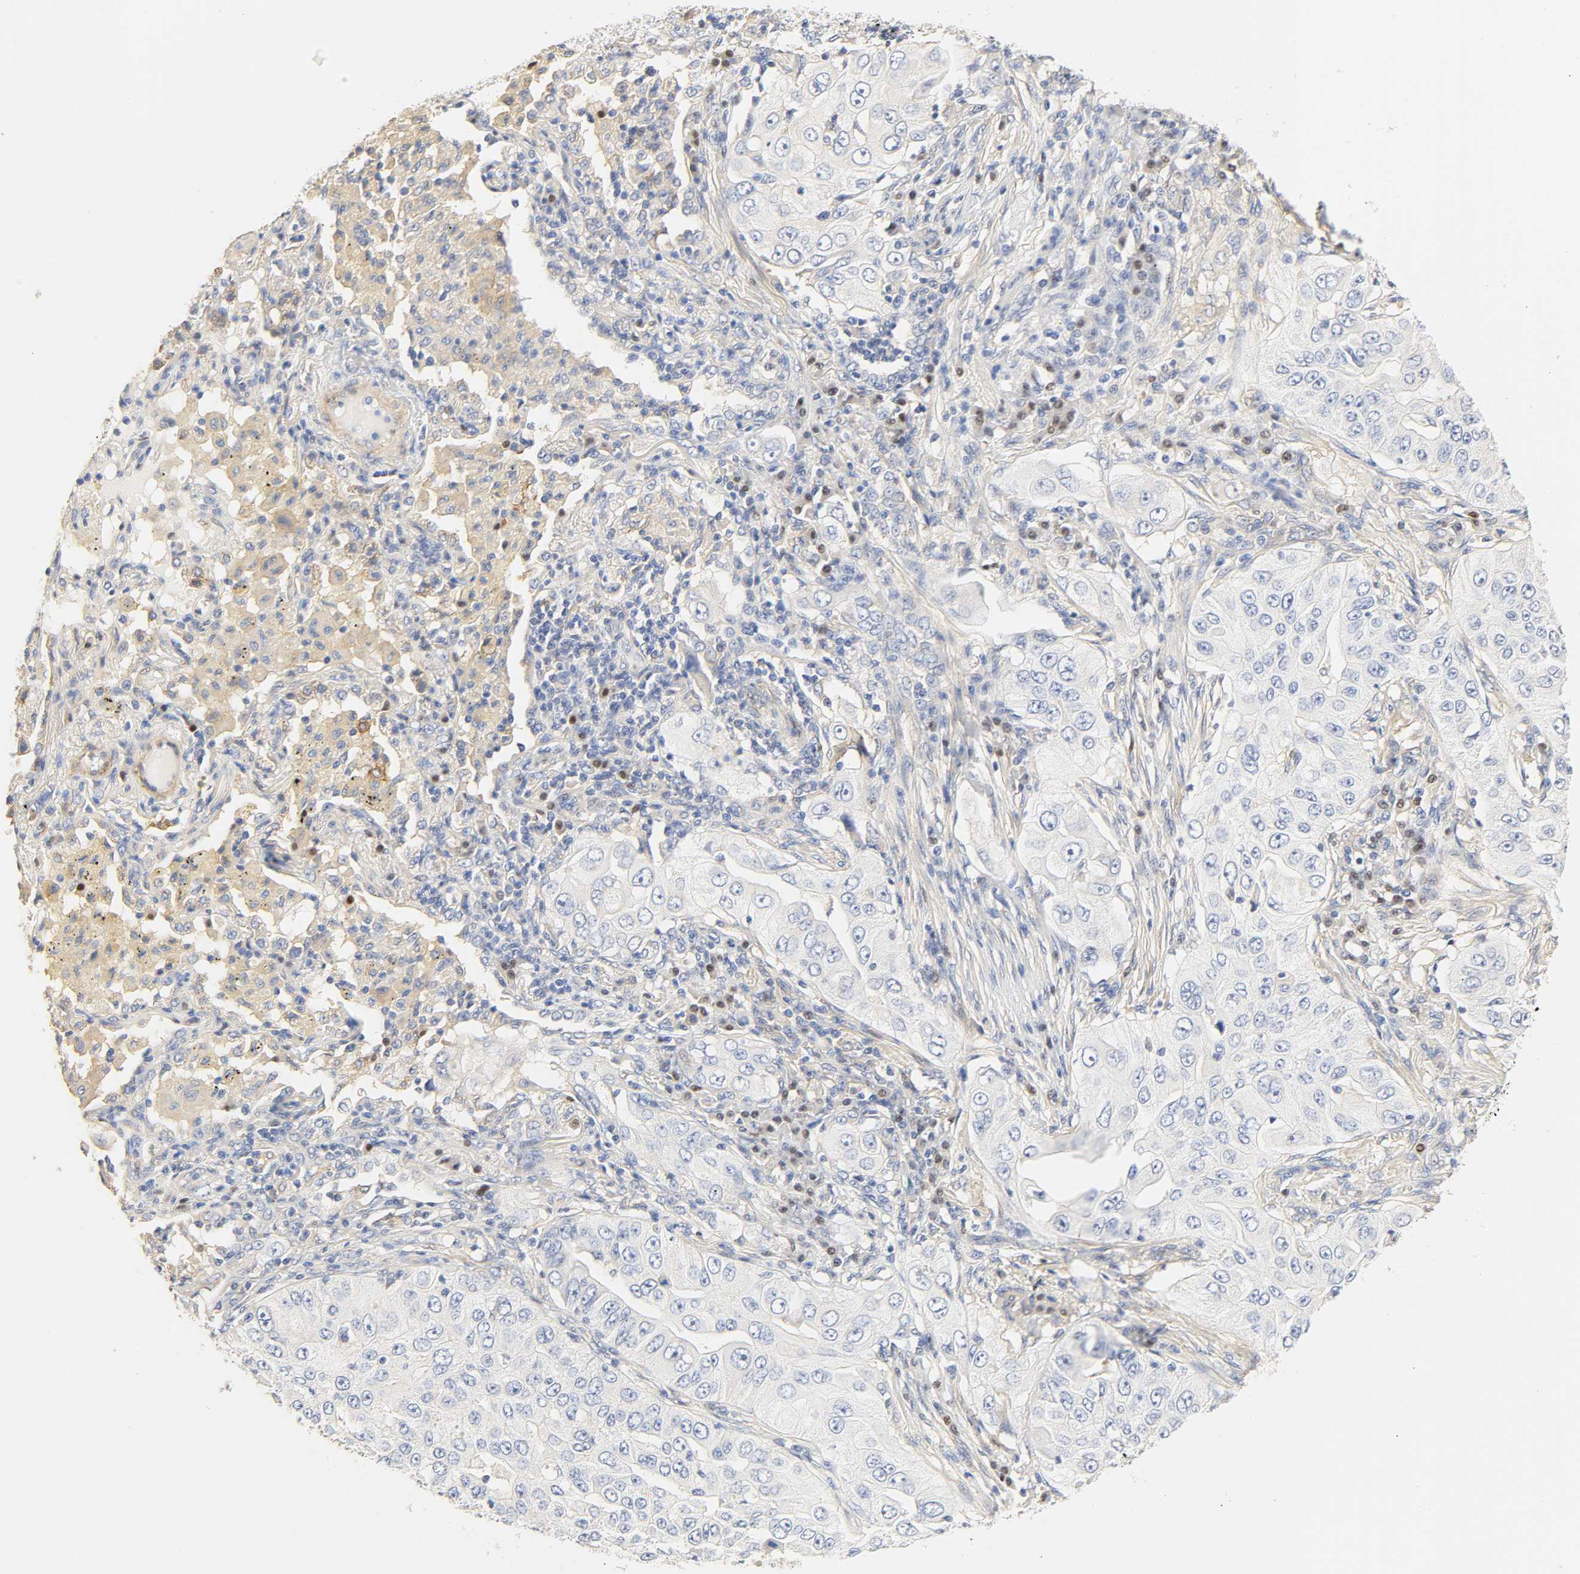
{"staining": {"intensity": "negative", "quantity": "none", "location": "none"}, "tissue": "lung cancer", "cell_type": "Tumor cells", "image_type": "cancer", "snomed": [{"axis": "morphology", "description": "Adenocarcinoma, NOS"}, {"axis": "topography", "description": "Lung"}], "caption": "A high-resolution histopathology image shows immunohistochemistry staining of lung cancer (adenocarcinoma), which shows no significant expression in tumor cells.", "gene": "BORCS8-MEF2B", "patient": {"sex": "male", "age": 84}}